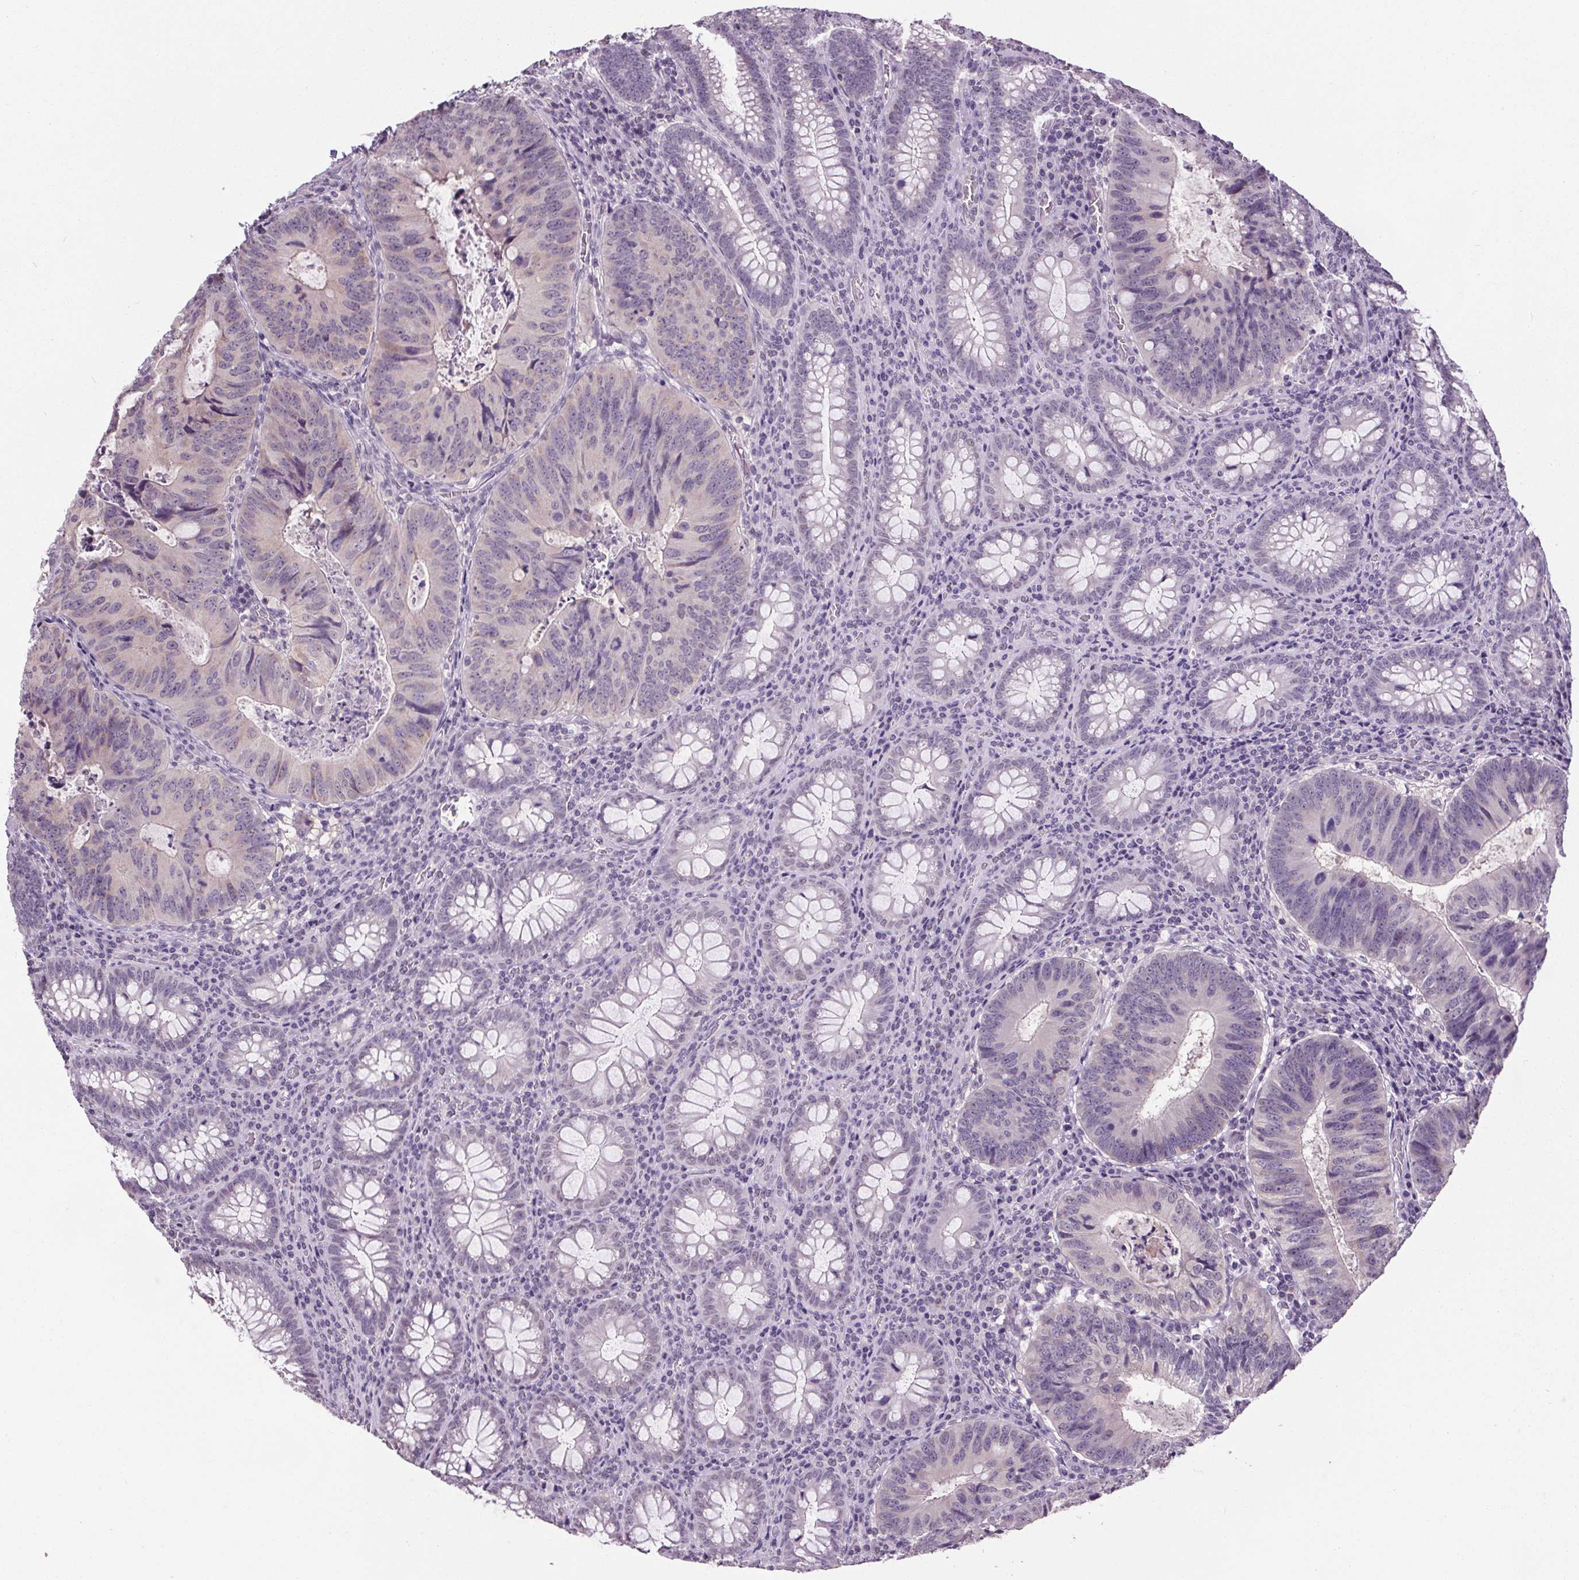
{"staining": {"intensity": "negative", "quantity": "none", "location": "none"}, "tissue": "colorectal cancer", "cell_type": "Tumor cells", "image_type": "cancer", "snomed": [{"axis": "morphology", "description": "Adenocarcinoma, NOS"}, {"axis": "topography", "description": "Colon"}], "caption": "High power microscopy image of an IHC micrograph of adenocarcinoma (colorectal), revealing no significant positivity in tumor cells. (Immunohistochemistry (ihc), brightfield microscopy, high magnification).", "gene": "SLC2A9", "patient": {"sex": "male", "age": 67}}